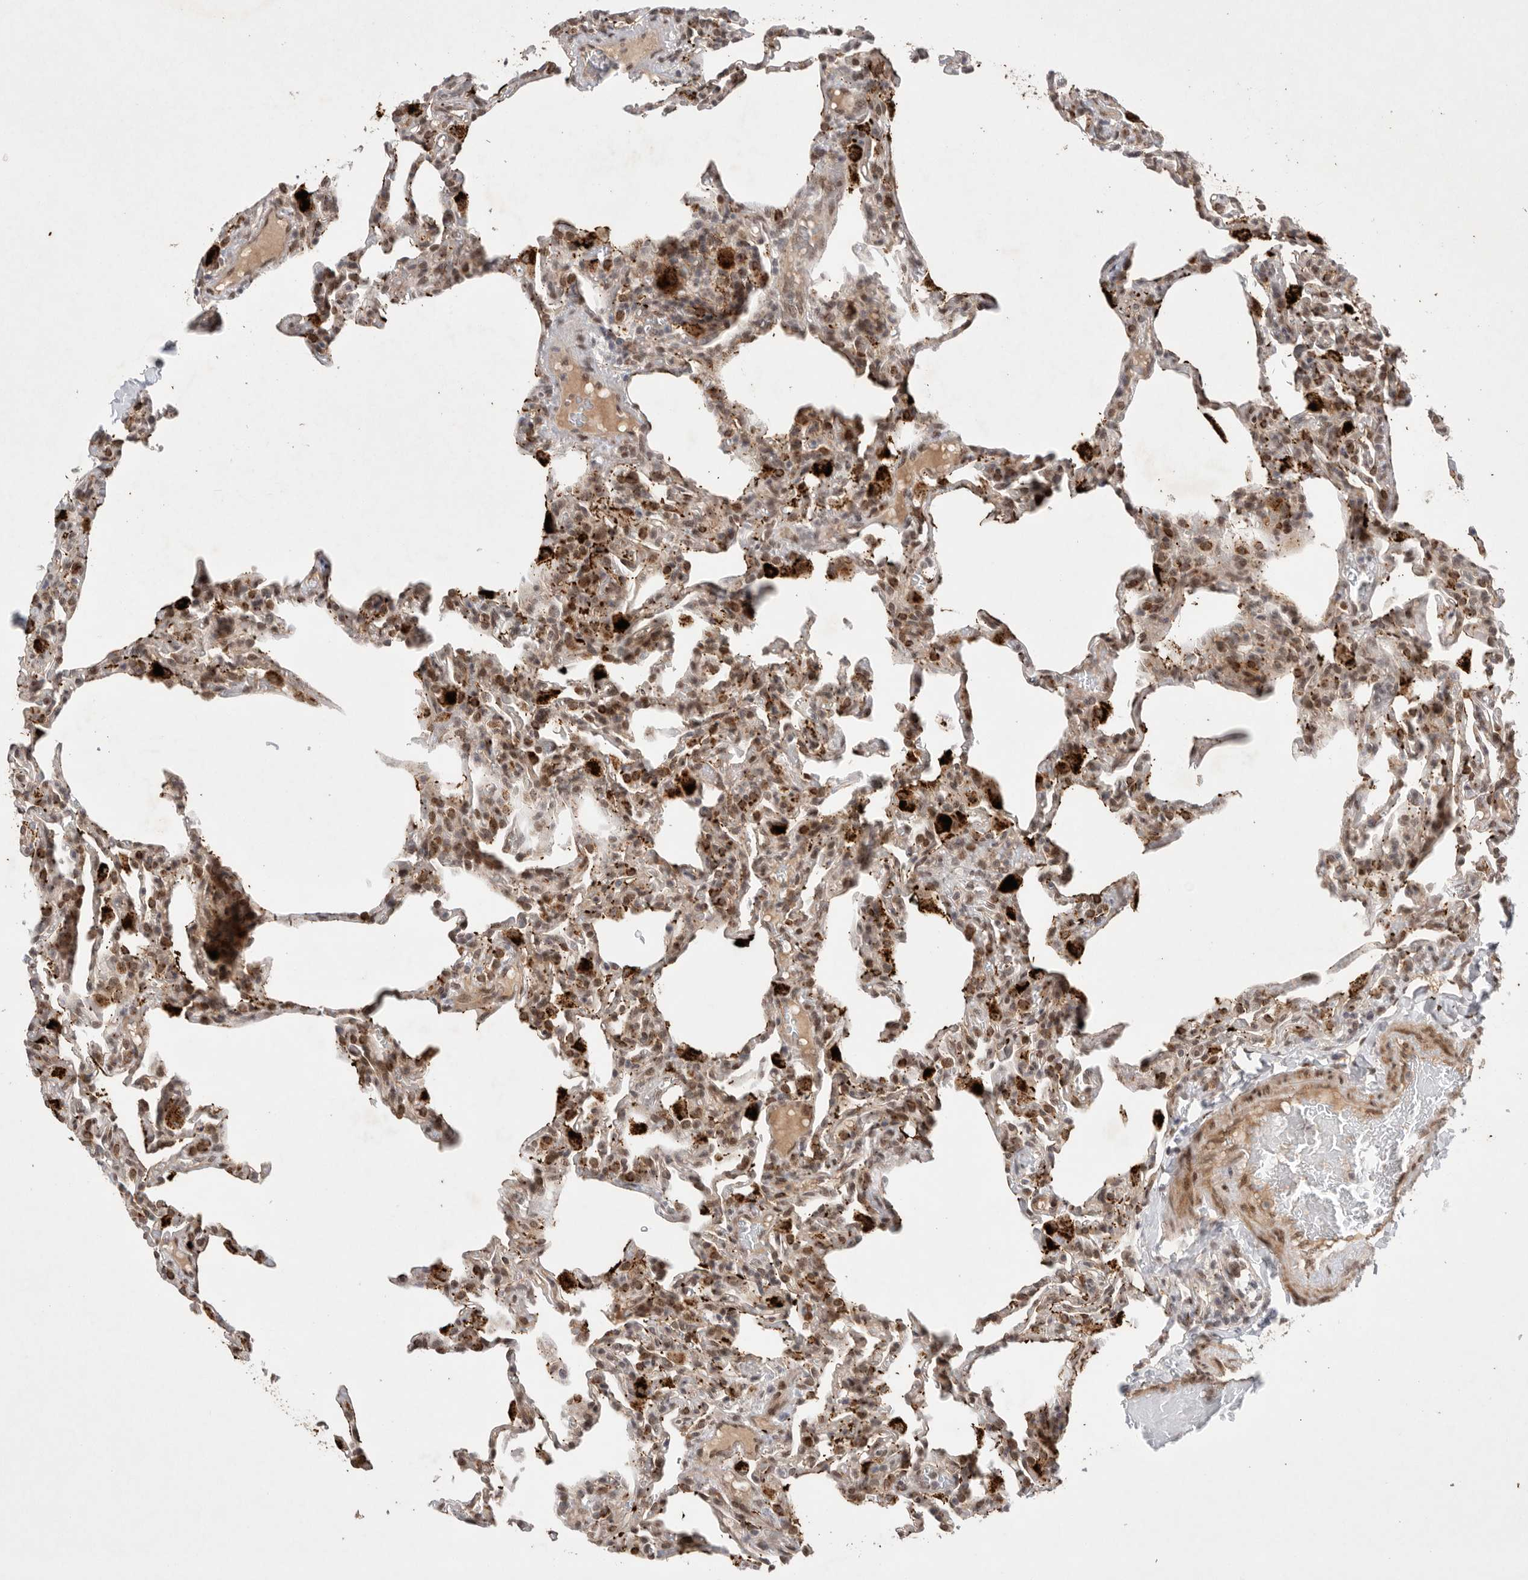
{"staining": {"intensity": "moderate", "quantity": "25%-75%", "location": "cytoplasmic/membranous"}, "tissue": "lung", "cell_type": "Alveolar cells", "image_type": "normal", "snomed": [{"axis": "morphology", "description": "Normal tissue, NOS"}, {"axis": "topography", "description": "Lung"}], "caption": "Alveolar cells demonstrate medium levels of moderate cytoplasmic/membranous expression in about 25%-75% of cells in benign lung. The protein of interest is shown in brown color, while the nuclei are stained blue.", "gene": "LEMD3", "patient": {"sex": "male", "age": 20}}